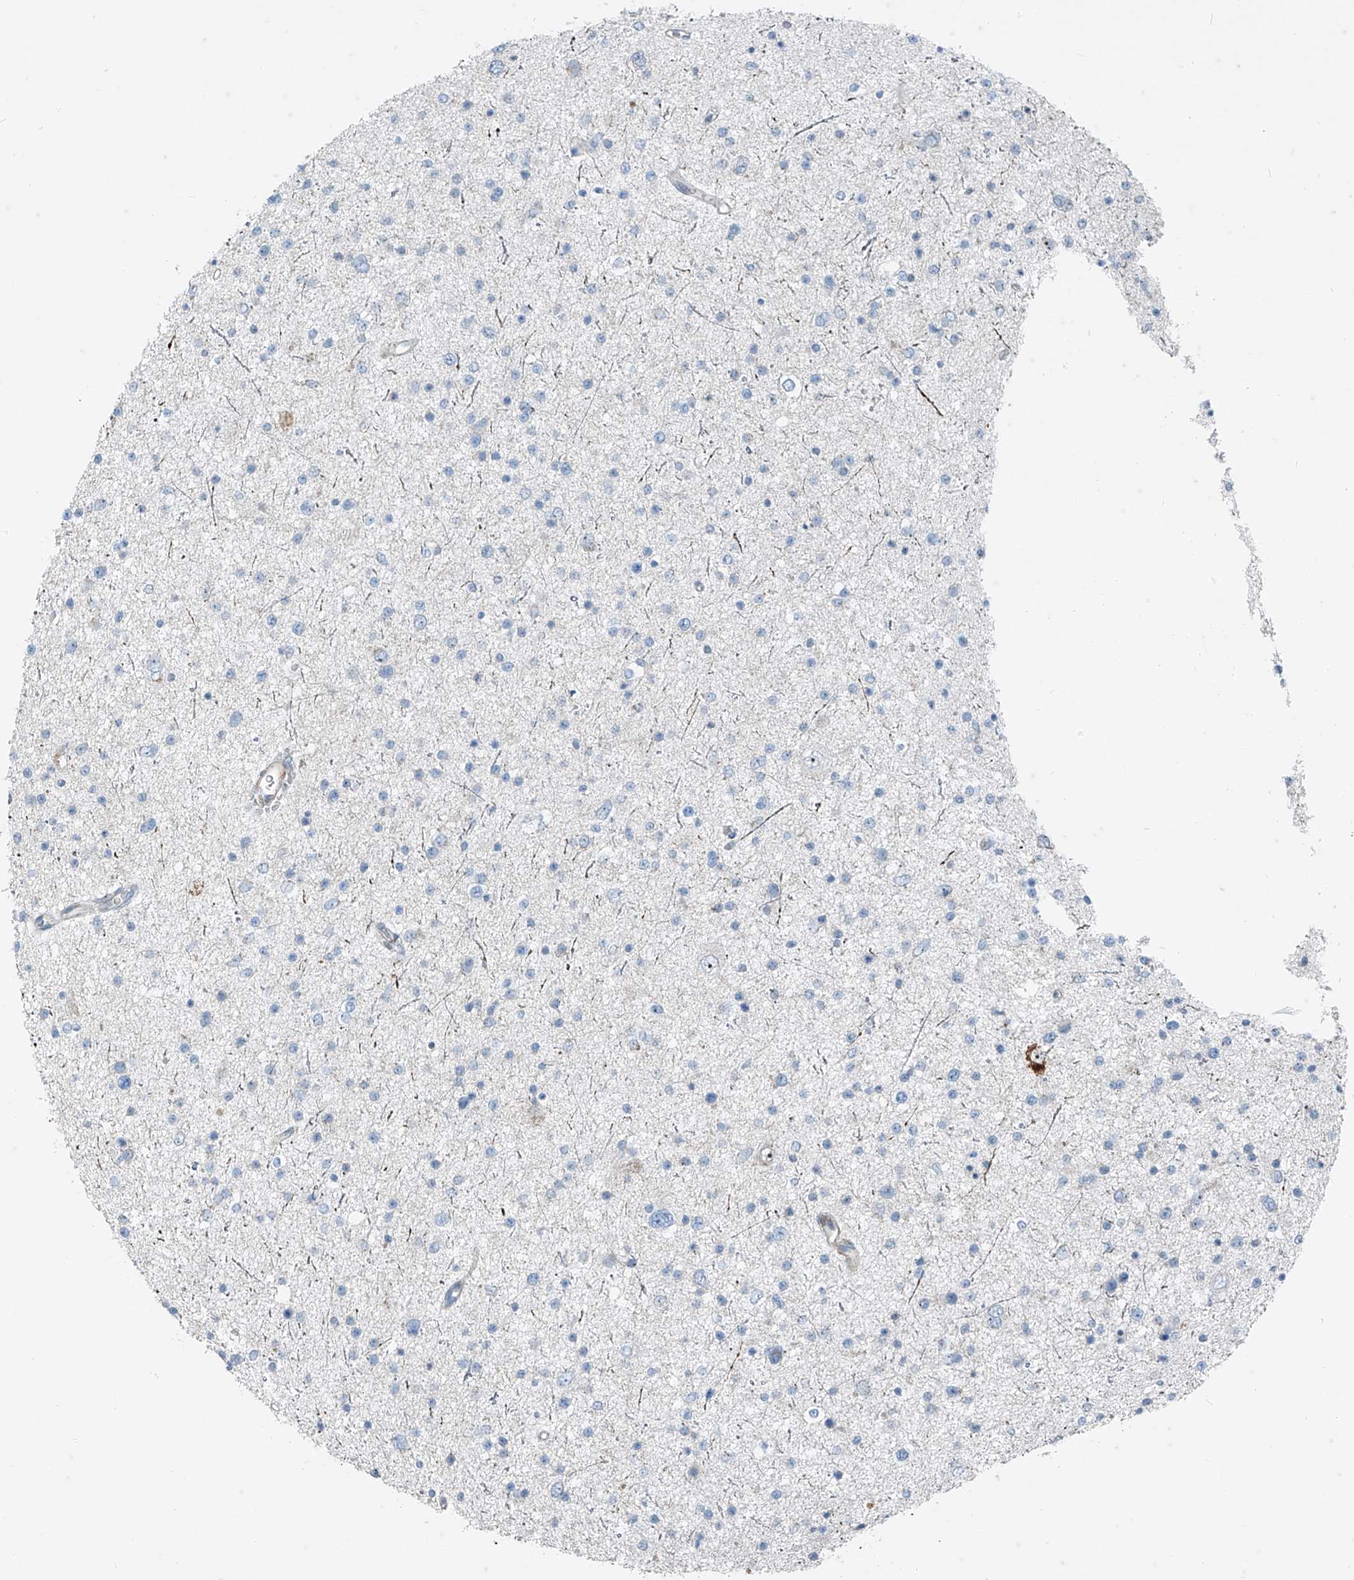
{"staining": {"intensity": "negative", "quantity": "none", "location": "none"}, "tissue": "glioma", "cell_type": "Tumor cells", "image_type": "cancer", "snomed": [{"axis": "morphology", "description": "Glioma, malignant, Low grade"}, {"axis": "topography", "description": "Brain"}], "caption": "Immunohistochemical staining of human glioma exhibits no significant expression in tumor cells.", "gene": "PPCS", "patient": {"sex": "female", "age": 37}}